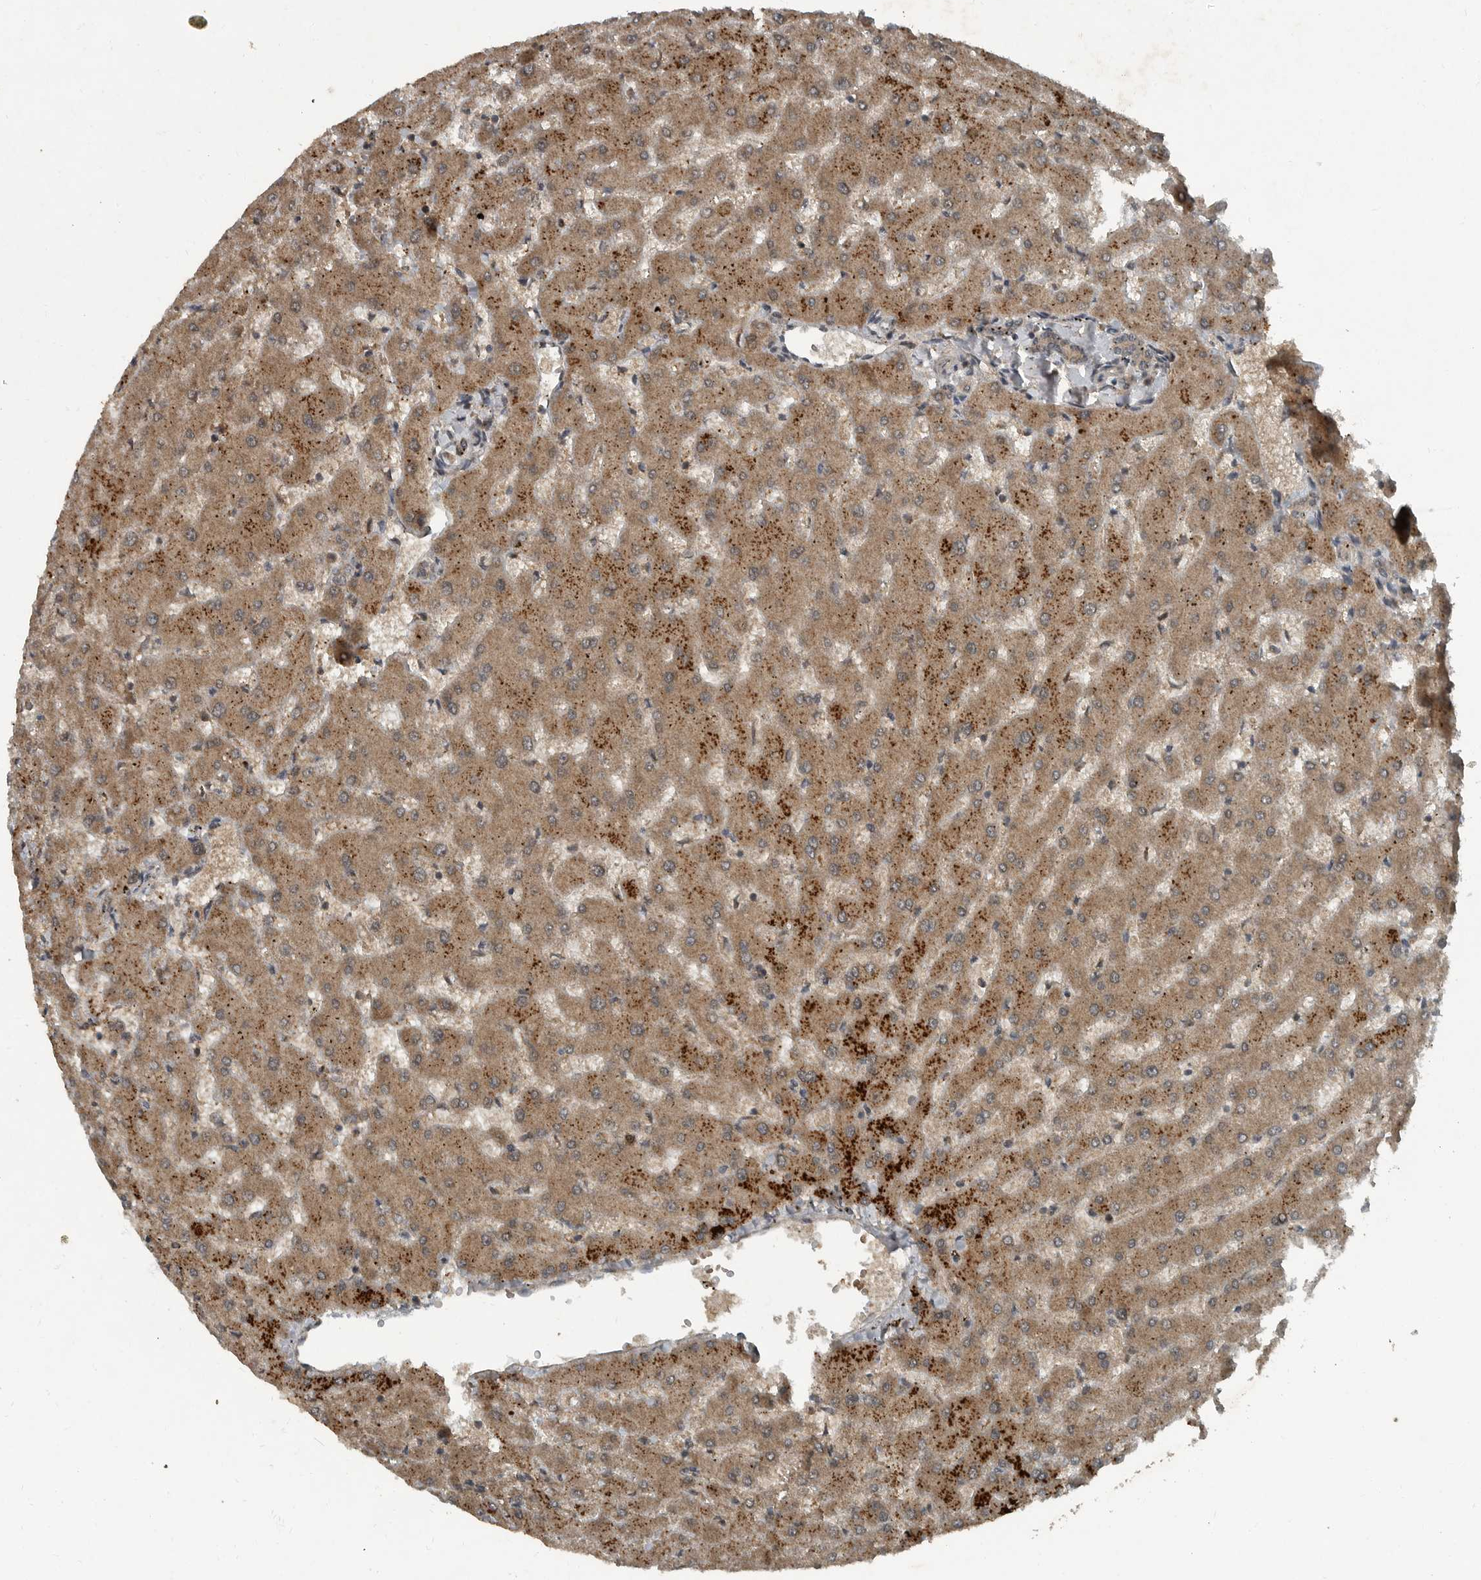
{"staining": {"intensity": "weak", "quantity": ">75%", "location": "cytoplasmic/membranous"}, "tissue": "liver", "cell_type": "Cholangiocytes", "image_type": "normal", "snomed": [{"axis": "morphology", "description": "Normal tissue, NOS"}, {"axis": "topography", "description": "Liver"}], "caption": "Protein analysis of normal liver reveals weak cytoplasmic/membranous expression in approximately >75% of cholangiocytes. The protein of interest is shown in brown color, while the nuclei are stained blue.", "gene": "FOXO1", "patient": {"sex": "female", "age": 63}}